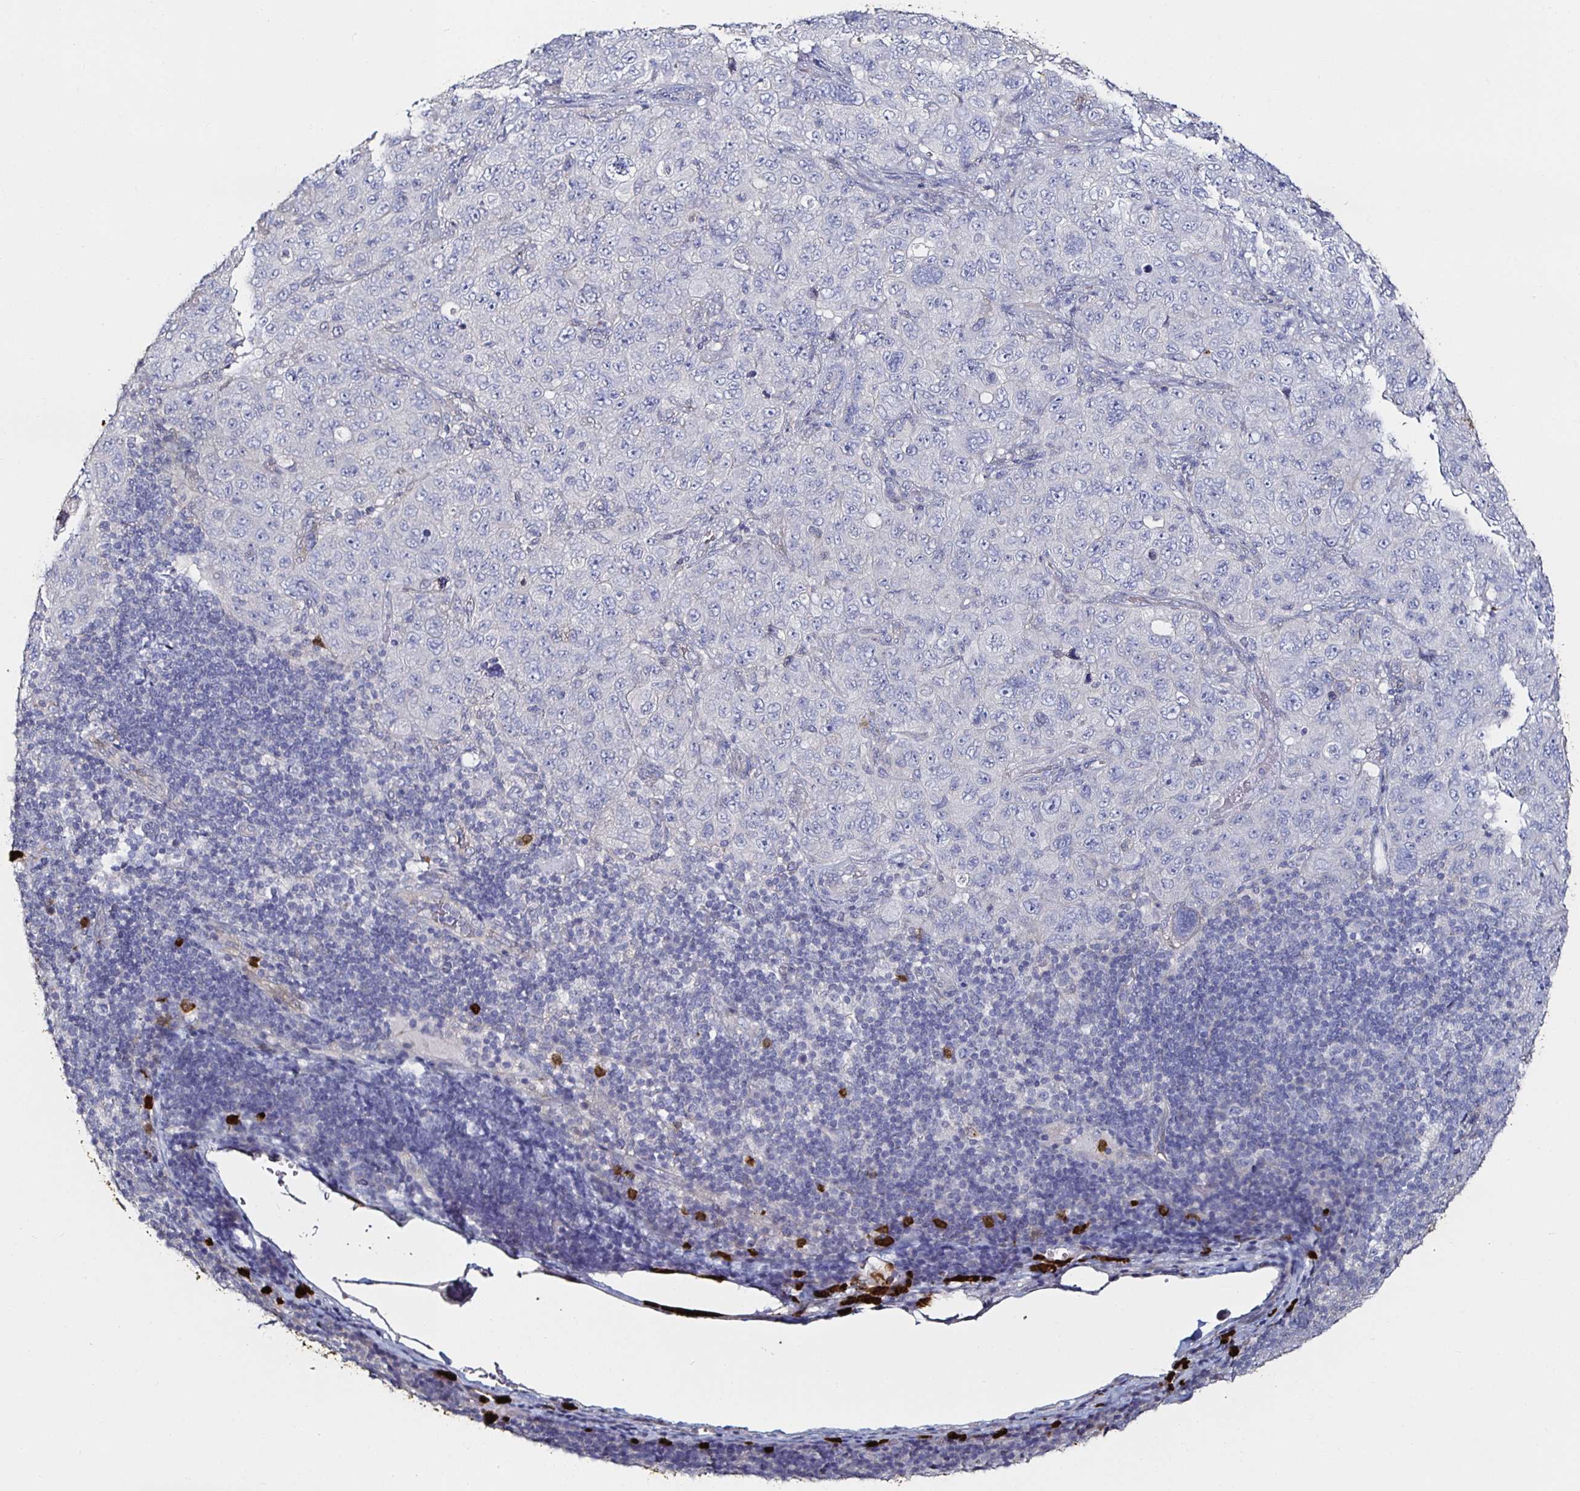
{"staining": {"intensity": "negative", "quantity": "none", "location": "none"}, "tissue": "pancreatic cancer", "cell_type": "Tumor cells", "image_type": "cancer", "snomed": [{"axis": "morphology", "description": "Adenocarcinoma, NOS"}, {"axis": "topography", "description": "Pancreas"}], "caption": "Tumor cells show no significant staining in pancreatic cancer (adenocarcinoma).", "gene": "TLR4", "patient": {"sex": "male", "age": 68}}